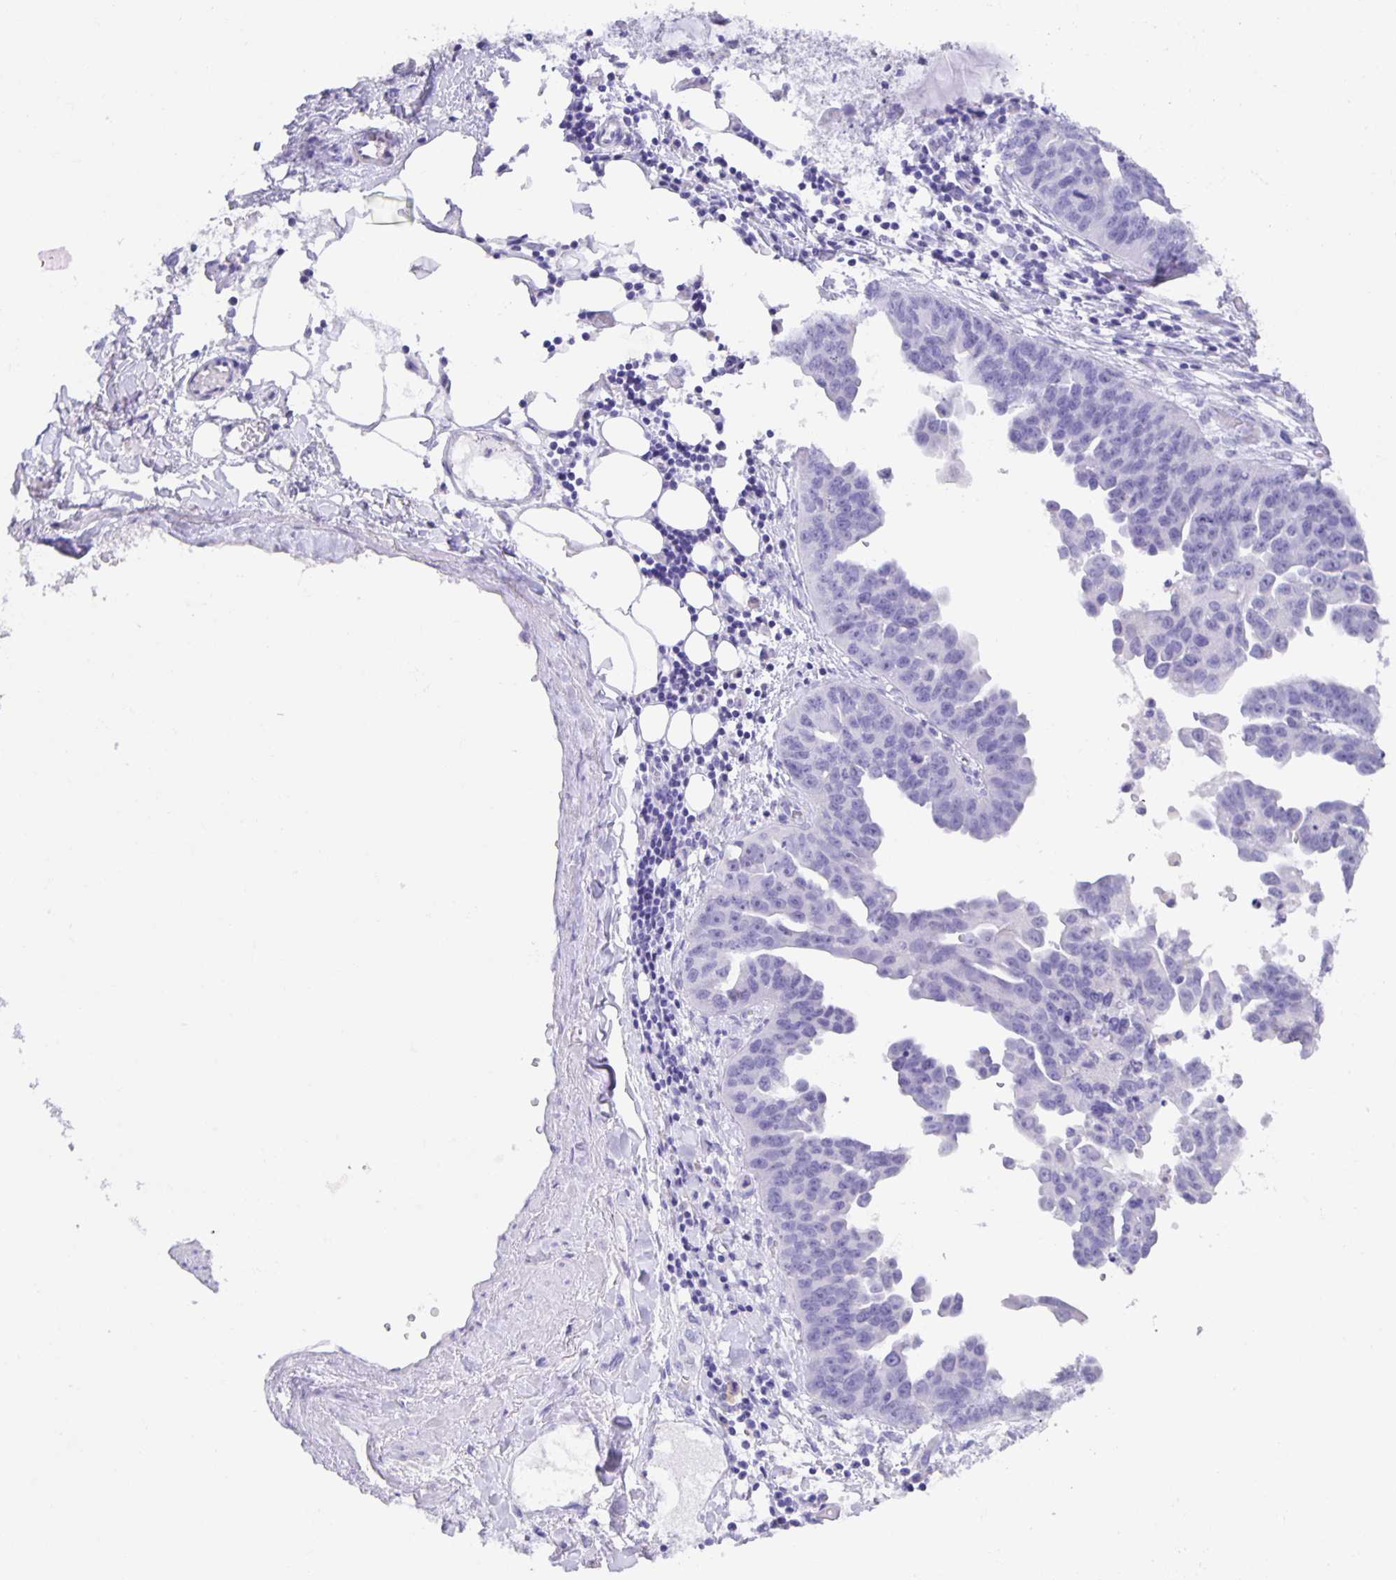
{"staining": {"intensity": "negative", "quantity": "none", "location": "none"}, "tissue": "ovarian cancer", "cell_type": "Tumor cells", "image_type": "cancer", "snomed": [{"axis": "morphology", "description": "Cystadenocarcinoma, serous, NOS"}, {"axis": "topography", "description": "Ovary"}], "caption": "High magnification brightfield microscopy of serous cystadenocarcinoma (ovarian) stained with DAB (3,3'-diaminobenzidine) (brown) and counterstained with hematoxylin (blue): tumor cells show no significant positivity. The staining was performed using DAB to visualize the protein expression in brown, while the nuclei were stained in blue with hematoxylin (Magnification: 20x).", "gene": "GUCA2A", "patient": {"sex": "female", "age": 75}}